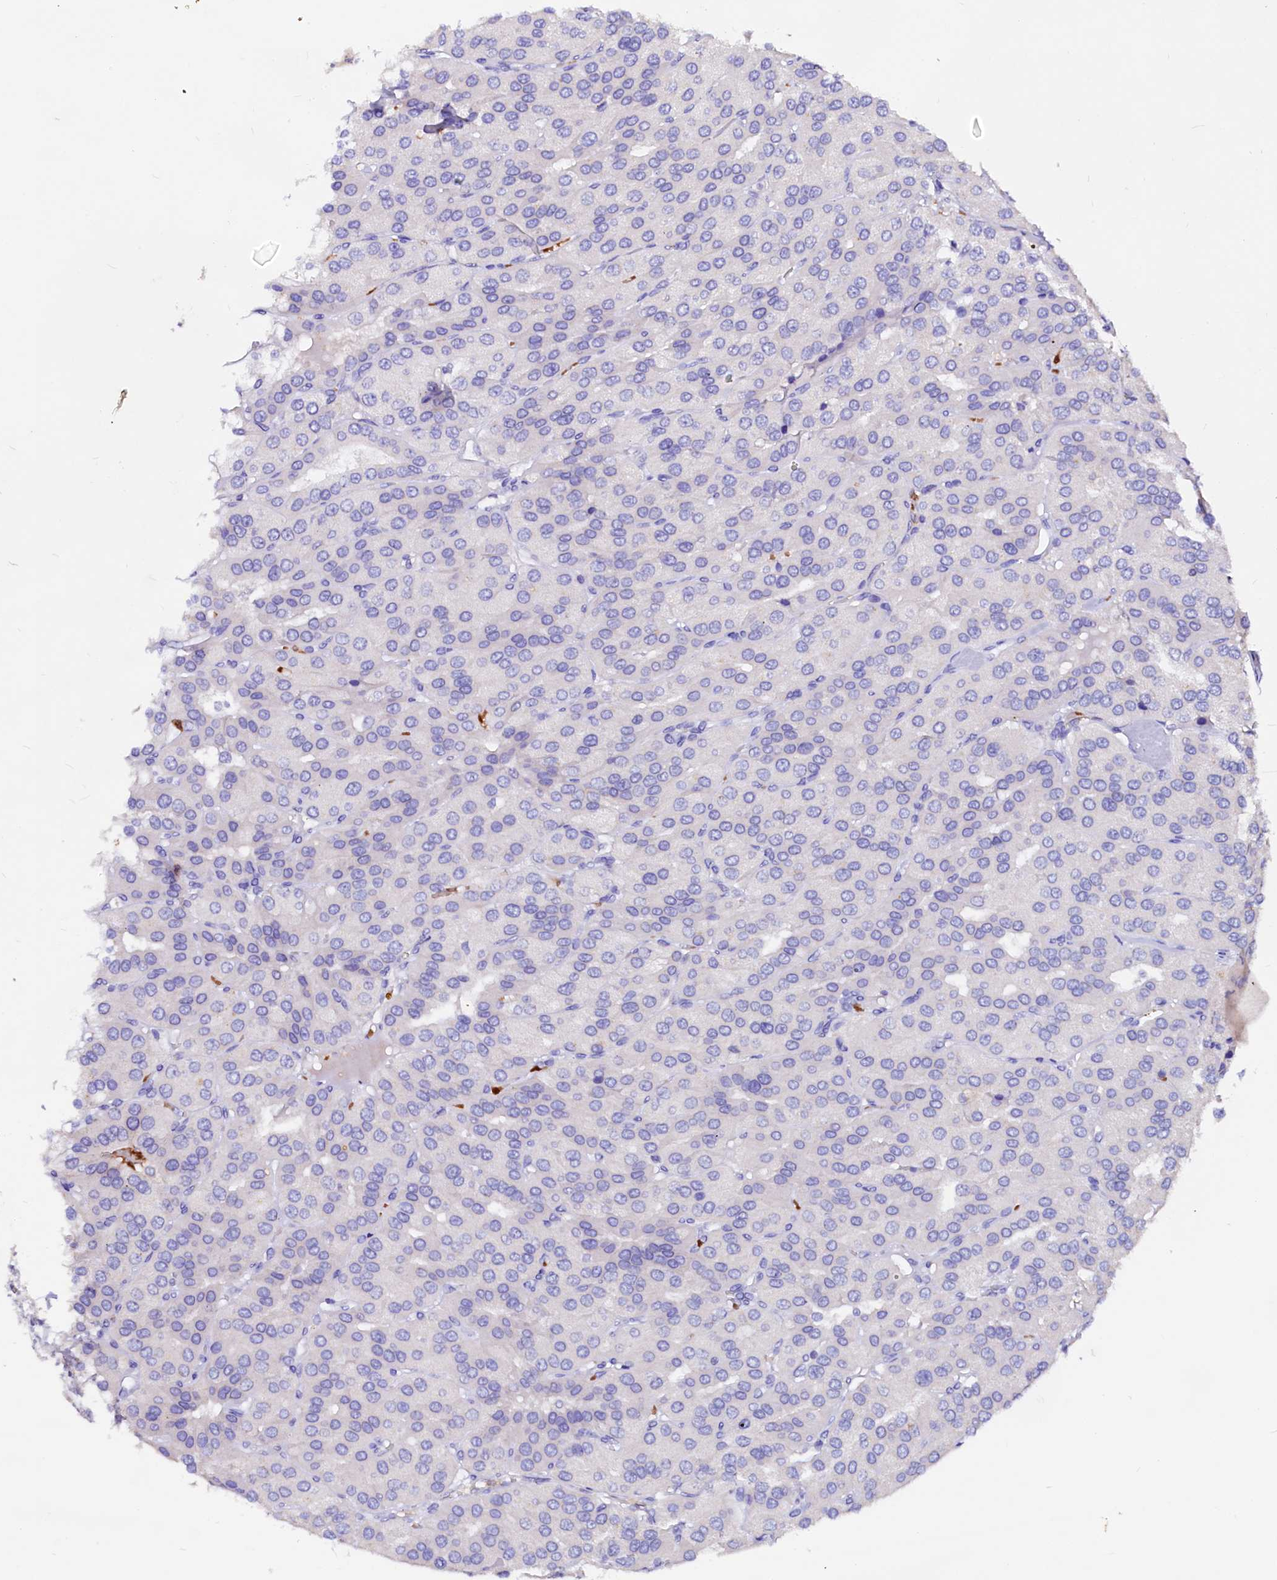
{"staining": {"intensity": "weak", "quantity": "<25%", "location": "cytoplasmic/membranous"}, "tissue": "parathyroid gland", "cell_type": "Glandular cells", "image_type": "normal", "snomed": [{"axis": "morphology", "description": "Normal tissue, NOS"}, {"axis": "morphology", "description": "Adenoma, NOS"}, {"axis": "topography", "description": "Parathyroid gland"}], "caption": "An immunohistochemistry micrograph of unremarkable parathyroid gland is shown. There is no staining in glandular cells of parathyroid gland.", "gene": "RAB27A", "patient": {"sex": "female", "age": 86}}